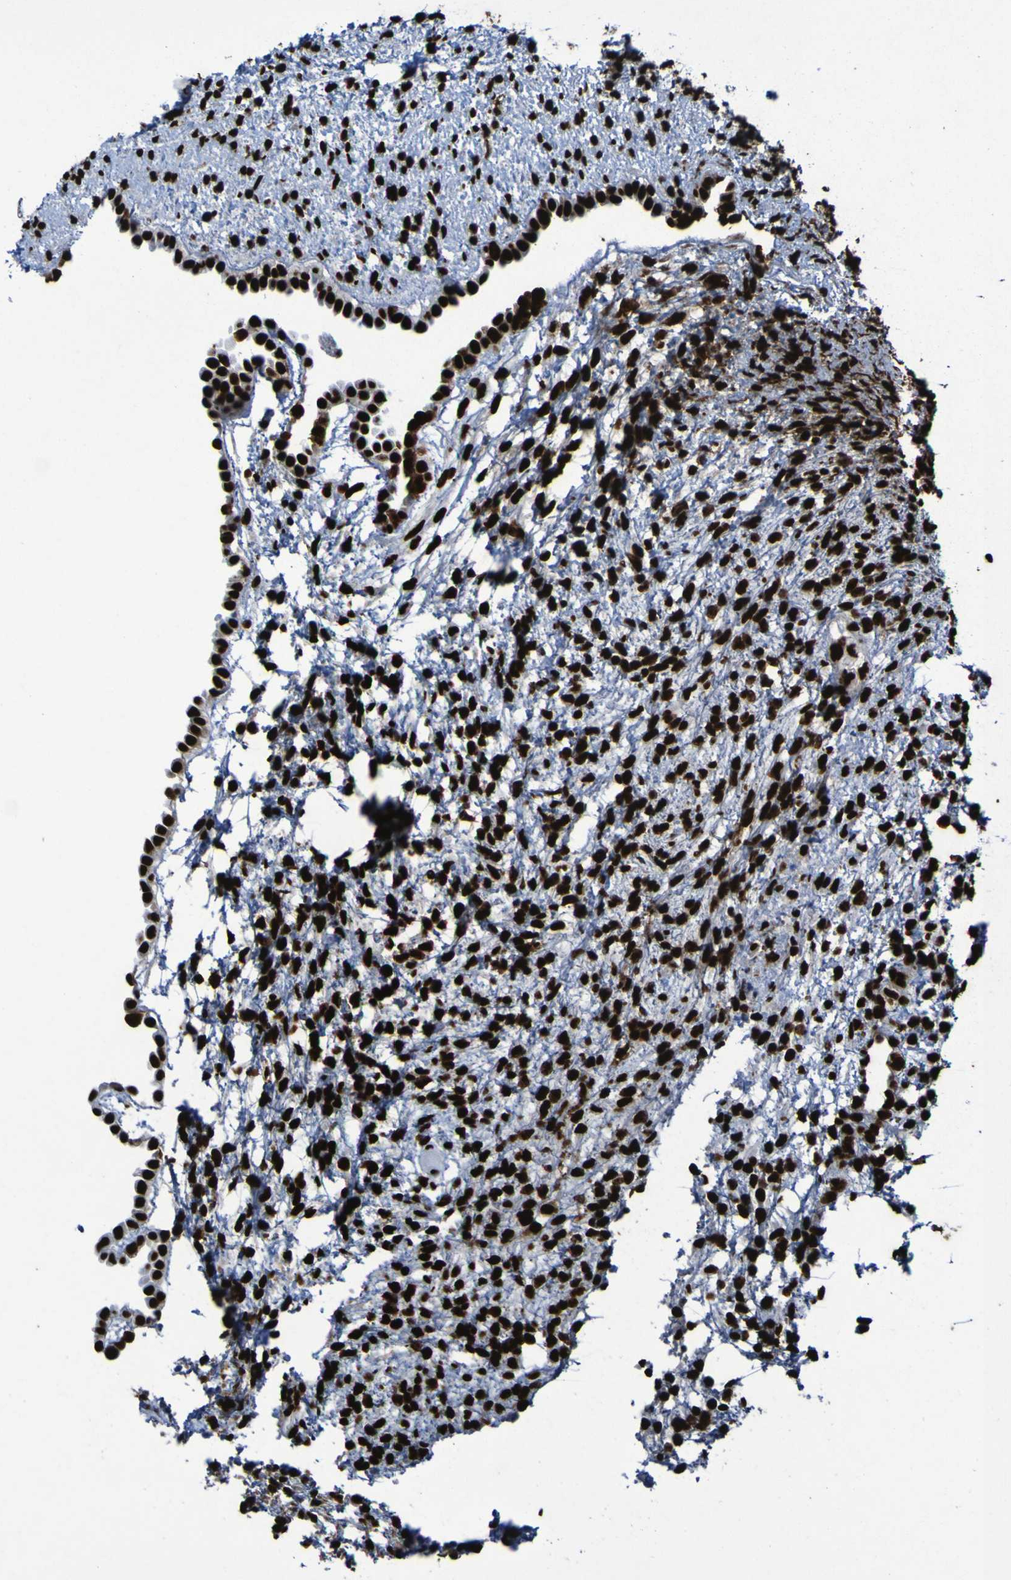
{"staining": {"intensity": "strong", "quantity": ">75%", "location": "nuclear"}, "tissue": "ovary", "cell_type": "Ovarian stroma cells", "image_type": "normal", "snomed": [{"axis": "morphology", "description": "Normal tissue, NOS"}, {"axis": "morphology", "description": "Cyst, NOS"}, {"axis": "topography", "description": "Ovary"}], "caption": "Immunohistochemistry photomicrograph of unremarkable ovary: ovary stained using immunohistochemistry (IHC) exhibits high levels of strong protein expression localized specifically in the nuclear of ovarian stroma cells, appearing as a nuclear brown color.", "gene": "NPM1", "patient": {"sex": "female", "age": 18}}